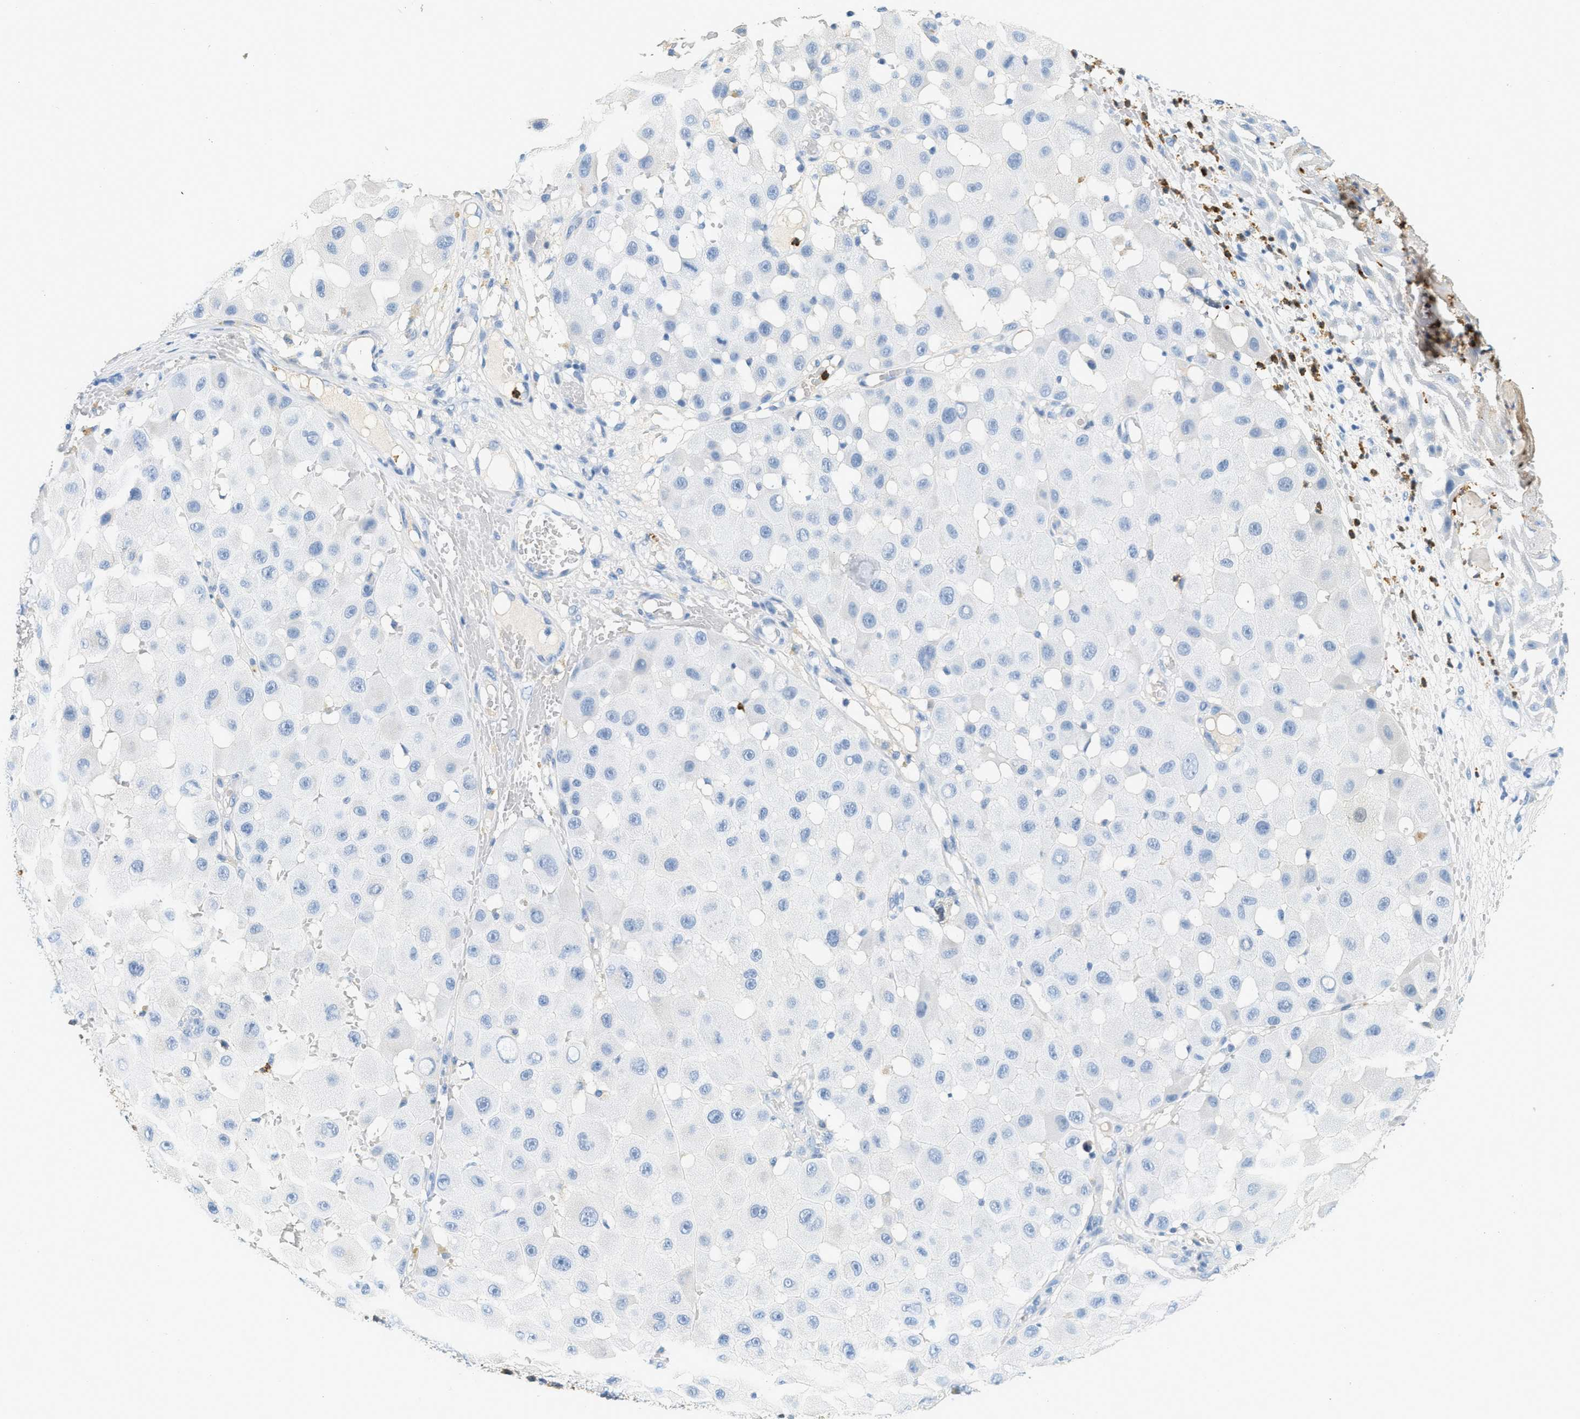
{"staining": {"intensity": "negative", "quantity": "none", "location": "none"}, "tissue": "melanoma", "cell_type": "Tumor cells", "image_type": "cancer", "snomed": [{"axis": "morphology", "description": "Malignant melanoma, NOS"}, {"axis": "topography", "description": "Skin"}], "caption": "The IHC image has no significant positivity in tumor cells of melanoma tissue.", "gene": "LCN2", "patient": {"sex": "female", "age": 81}}